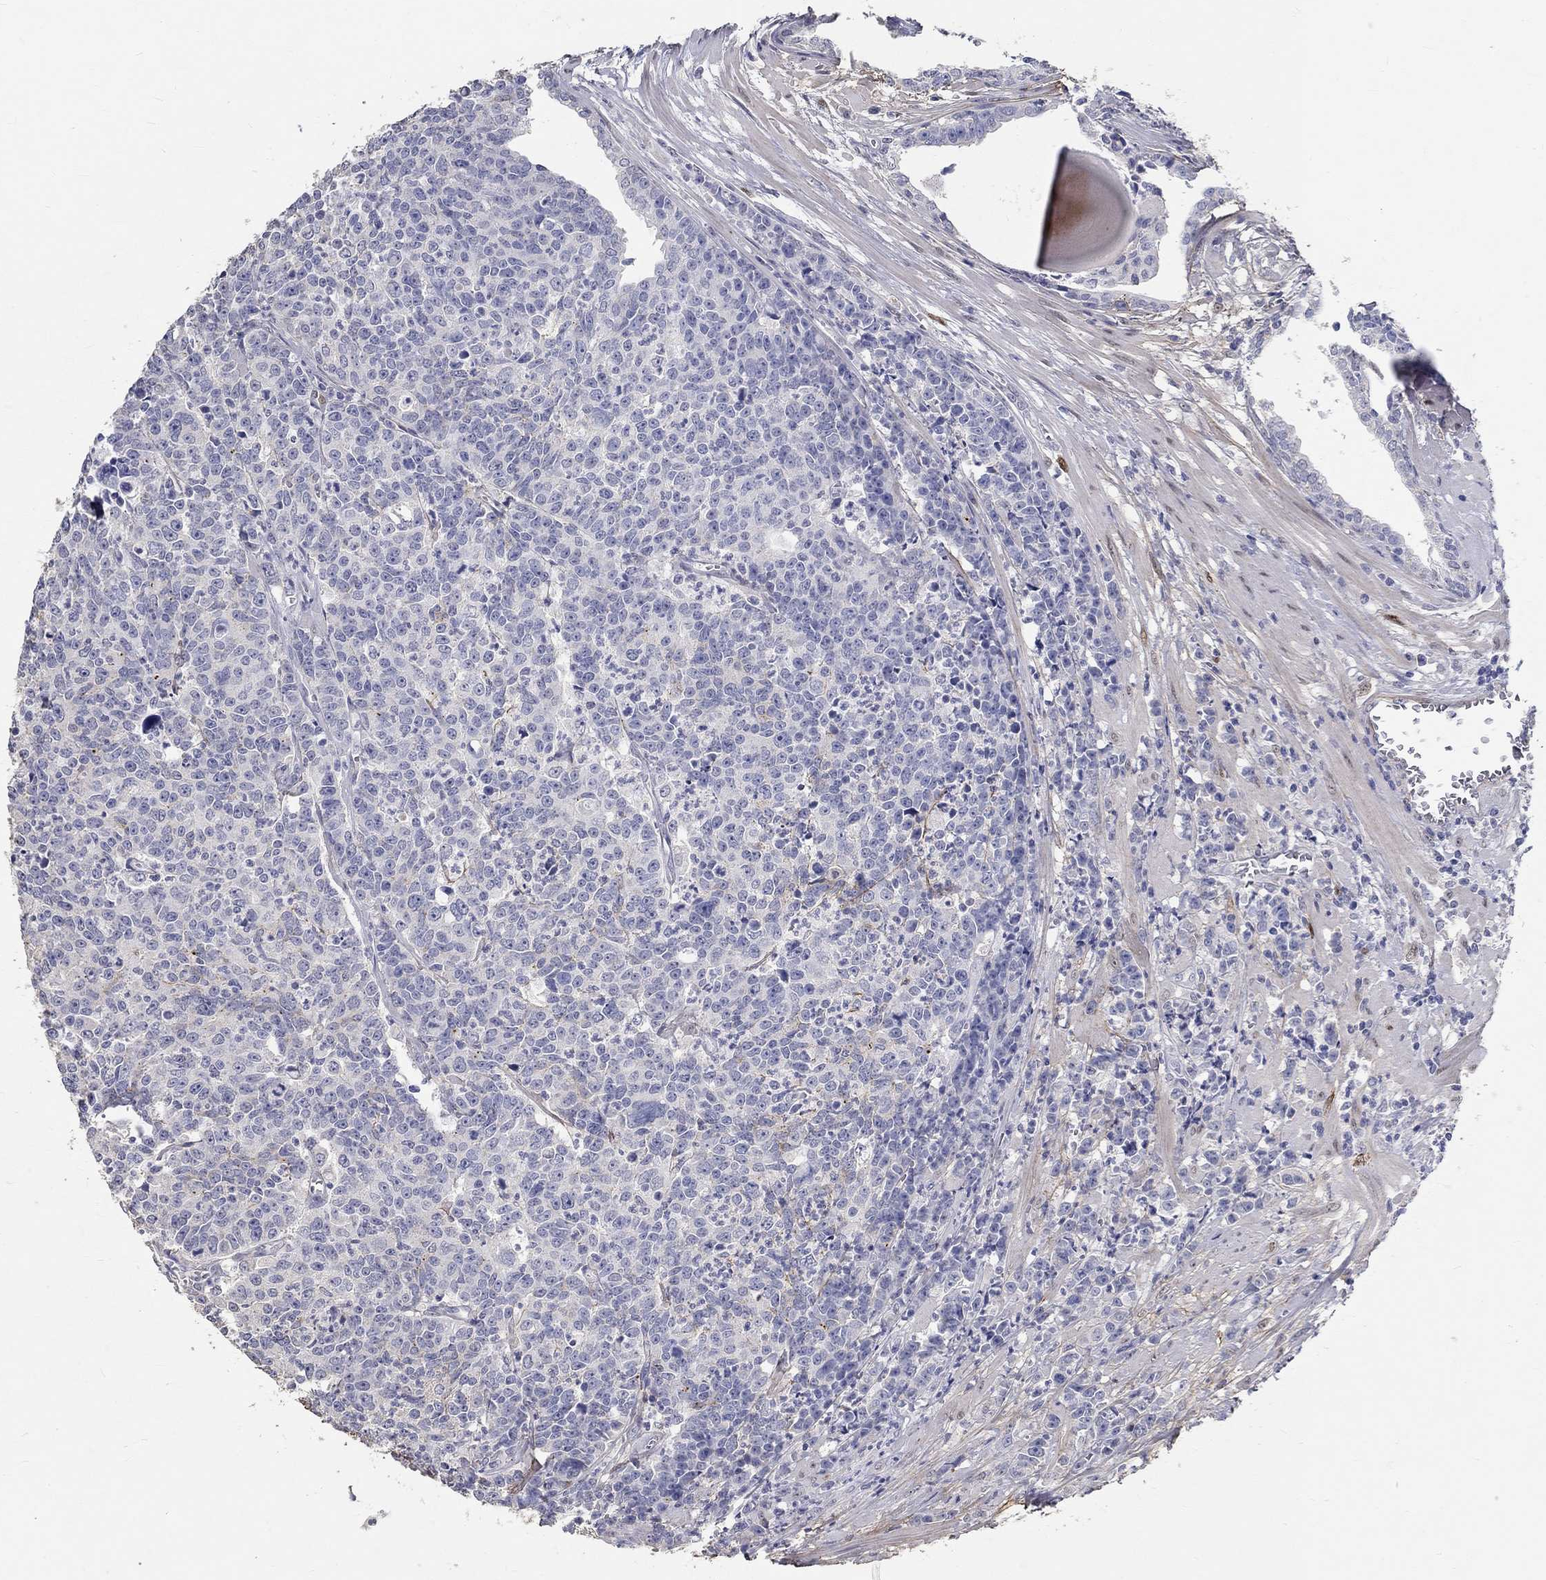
{"staining": {"intensity": "negative", "quantity": "none", "location": "none"}, "tissue": "prostate cancer", "cell_type": "Tumor cells", "image_type": "cancer", "snomed": [{"axis": "morphology", "description": "Adenocarcinoma, NOS"}, {"axis": "topography", "description": "Prostate"}], "caption": "An immunohistochemistry image of prostate cancer (adenocarcinoma) is shown. There is no staining in tumor cells of prostate cancer (adenocarcinoma).", "gene": "FGF2", "patient": {"sex": "male", "age": 67}}